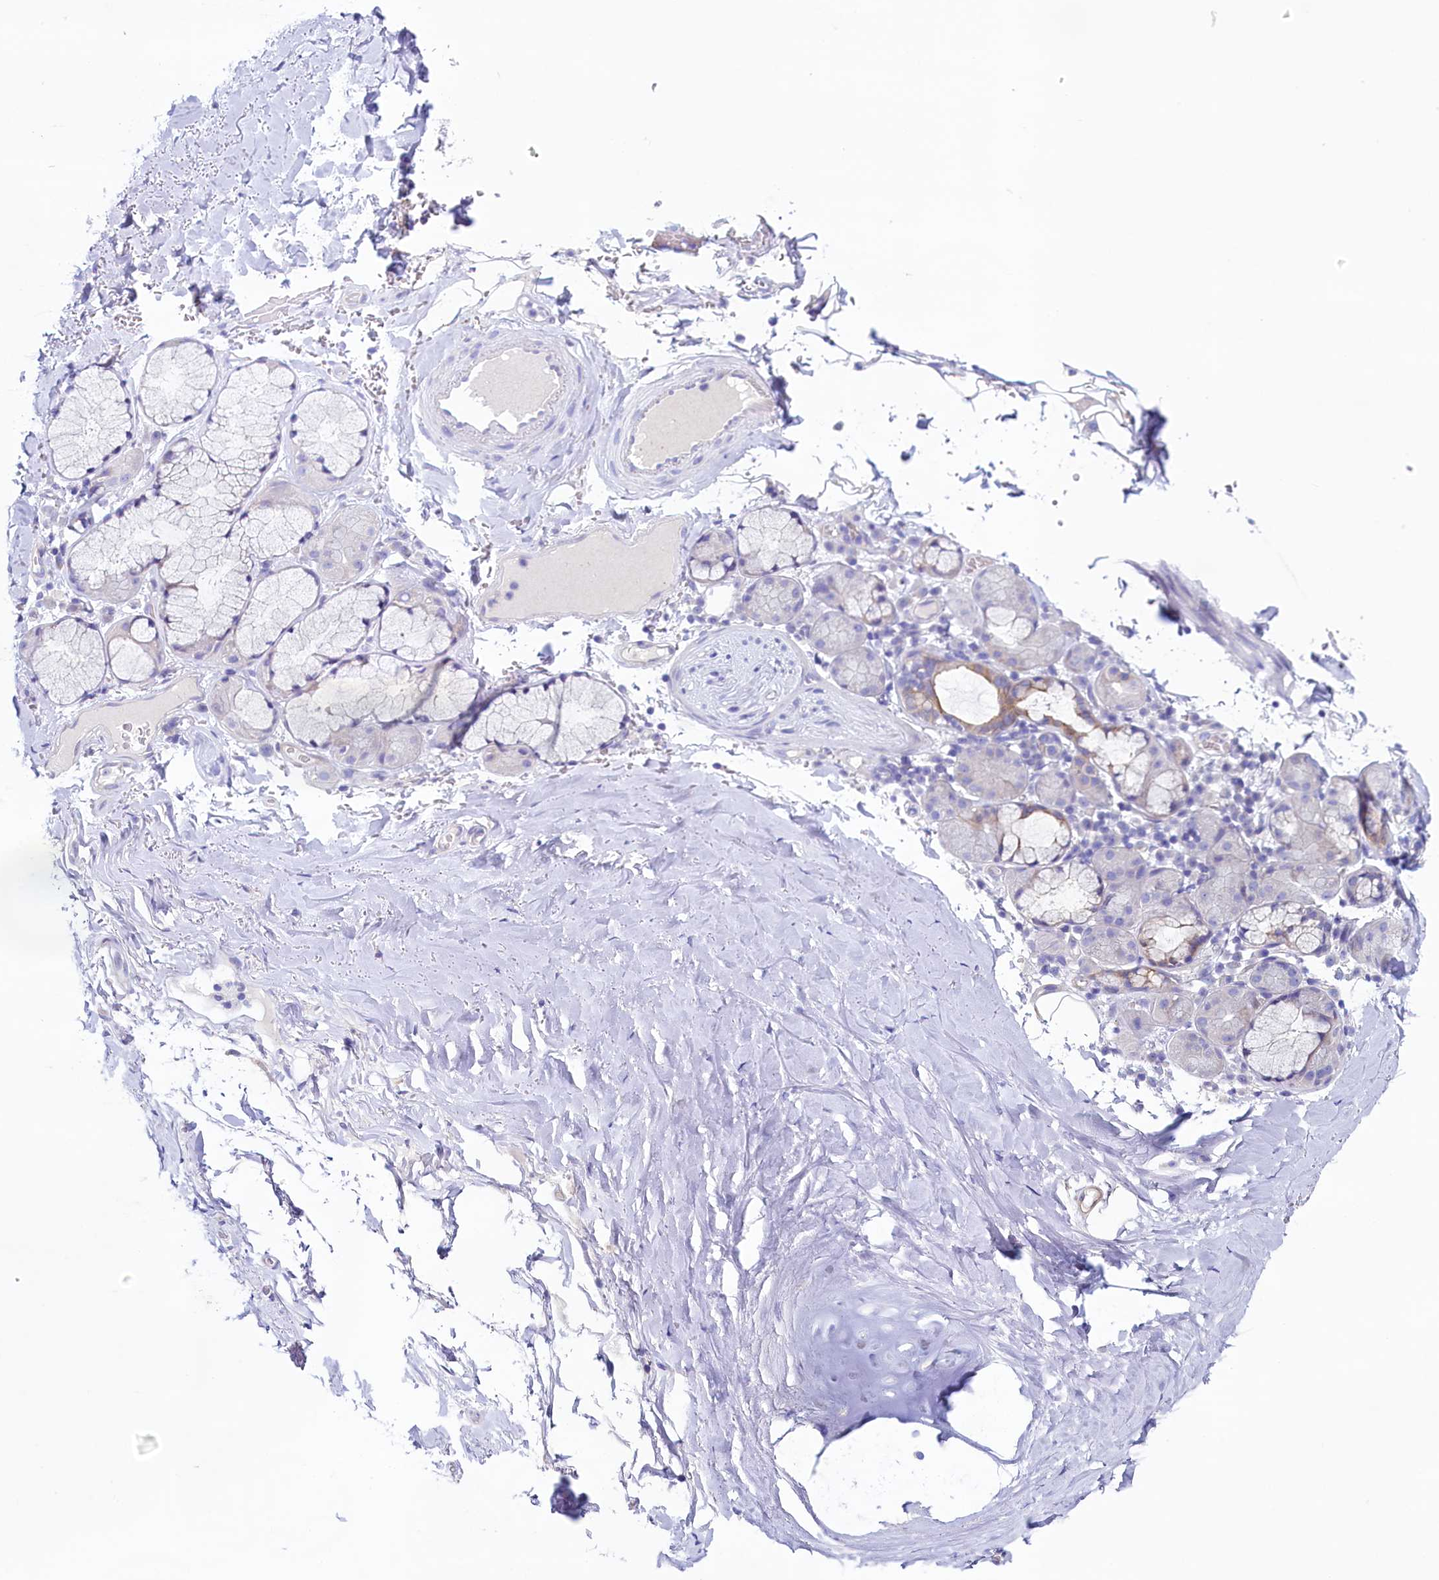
{"staining": {"intensity": "negative", "quantity": "none", "location": "none"}, "tissue": "adipose tissue", "cell_type": "Adipocytes", "image_type": "normal", "snomed": [{"axis": "morphology", "description": "Normal tissue, NOS"}, {"axis": "topography", "description": "Lymph node"}, {"axis": "topography", "description": "Bronchus"}], "caption": "High power microscopy micrograph of an immunohistochemistry (IHC) photomicrograph of benign adipose tissue, revealing no significant expression in adipocytes.", "gene": "KRBOX5", "patient": {"sex": "male", "age": 63}}